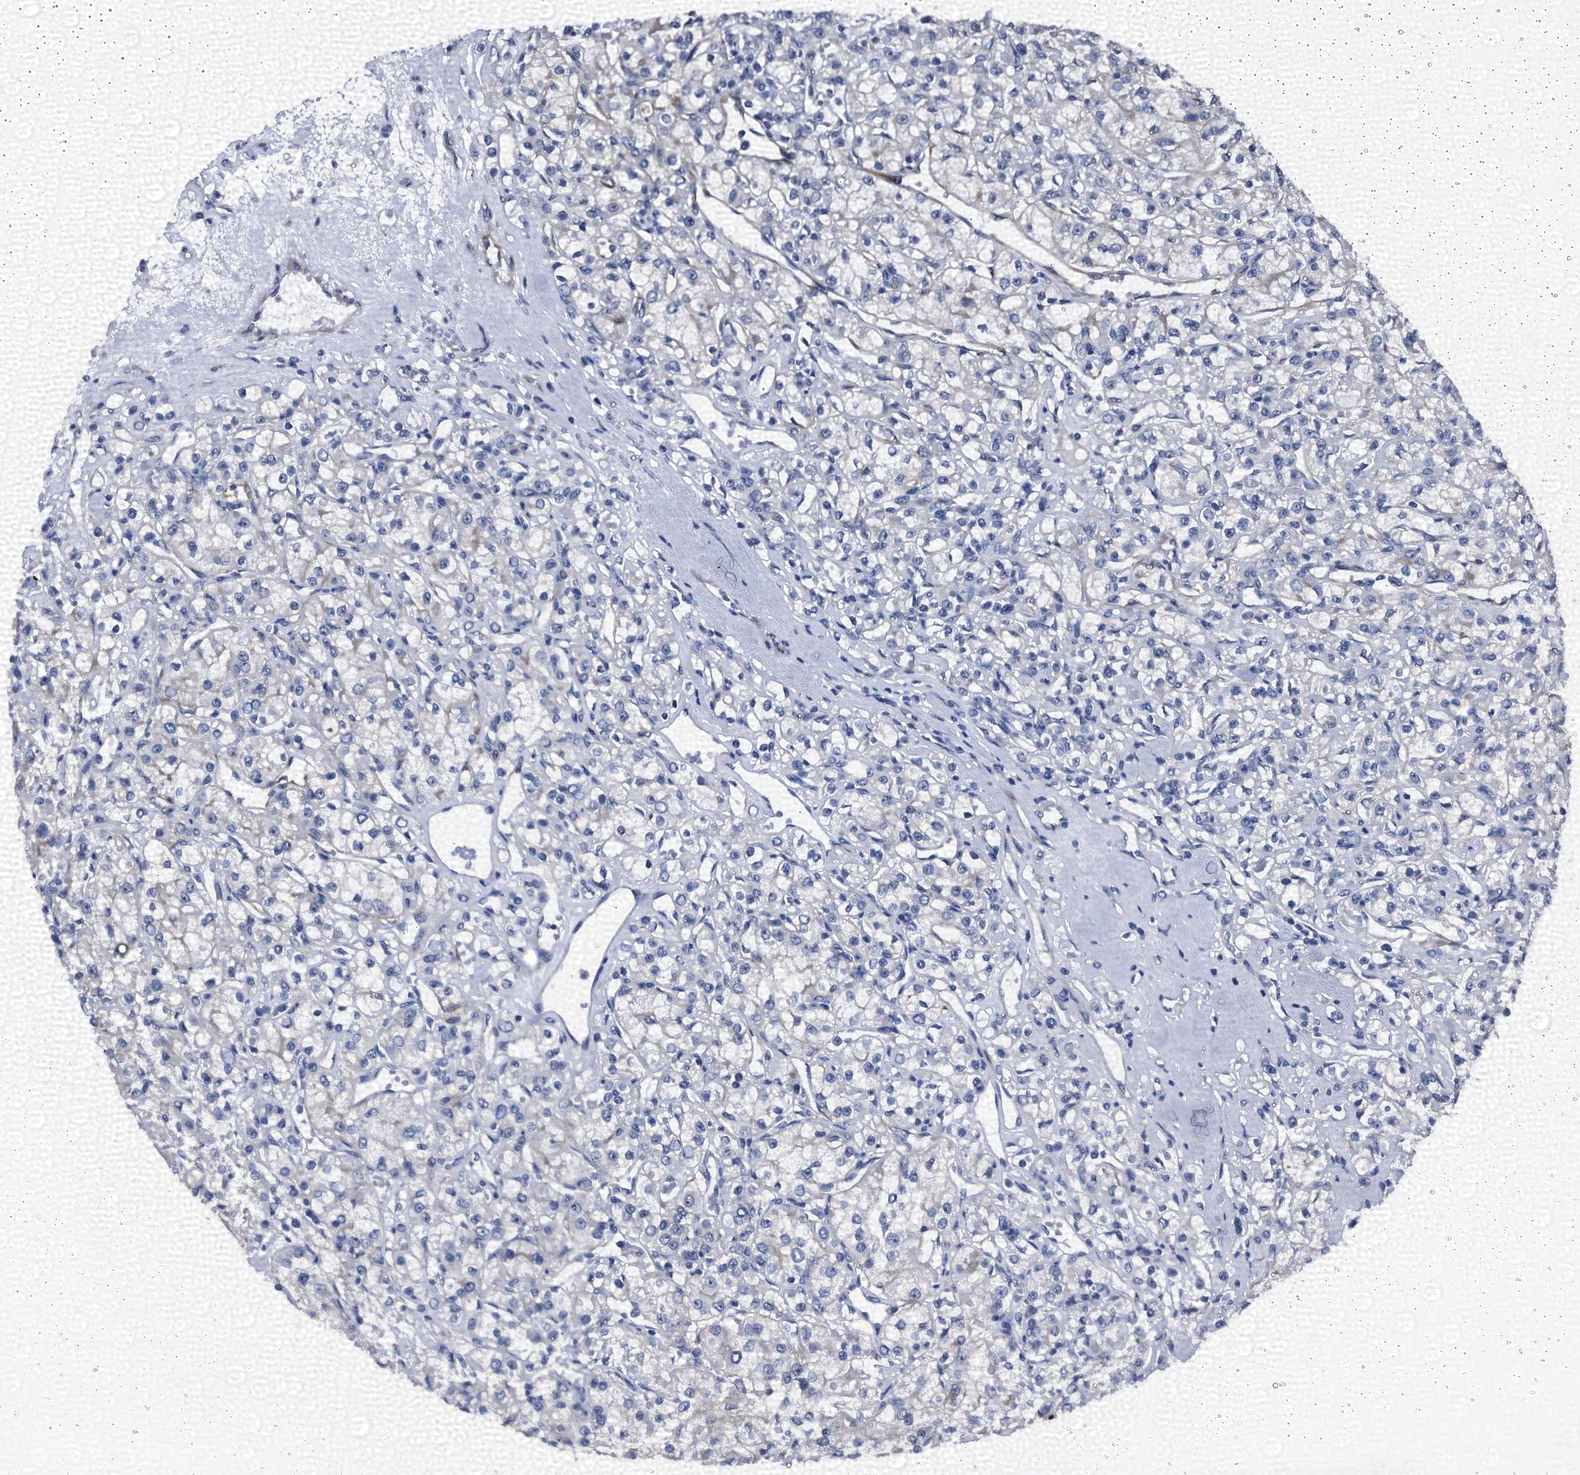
{"staining": {"intensity": "negative", "quantity": "none", "location": "none"}, "tissue": "renal cancer", "cell_type": "Tumor cells", "image_type": "cancer", "snomed": [{"axis": "morphology", "description": "Adenocarcinoma, NOS"}, {"axis": "topography", "description": "Kidney"}], "caption": "Immunohistochemical staining of renal adenocarcinoma reveals no significant staining in tumor cells.", "gene": "EMG1", "patient": {"sex": "female", "age": 59}}